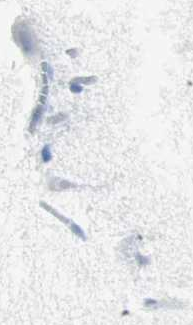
{"staining": {"intensity": "negative", "quantity": "none", "location": "none"}, "tissue": "hippocampus", "cell_type": "Glial cells", "image_type": "normal", "snomed": [{"axis": "morphology", "description": "Normal tissue, NOS"}, {"axis": "topography", "description": "Hippocampus"}], "caption": "An image of human hippocampus is negative for staining in glial cells. (DAB (3,3'-diaminobenzidine) immunohistochemistry (IHC), high magnification).", "gene": "MLLT10", "patient": {"sex": "male", "age": 45}}